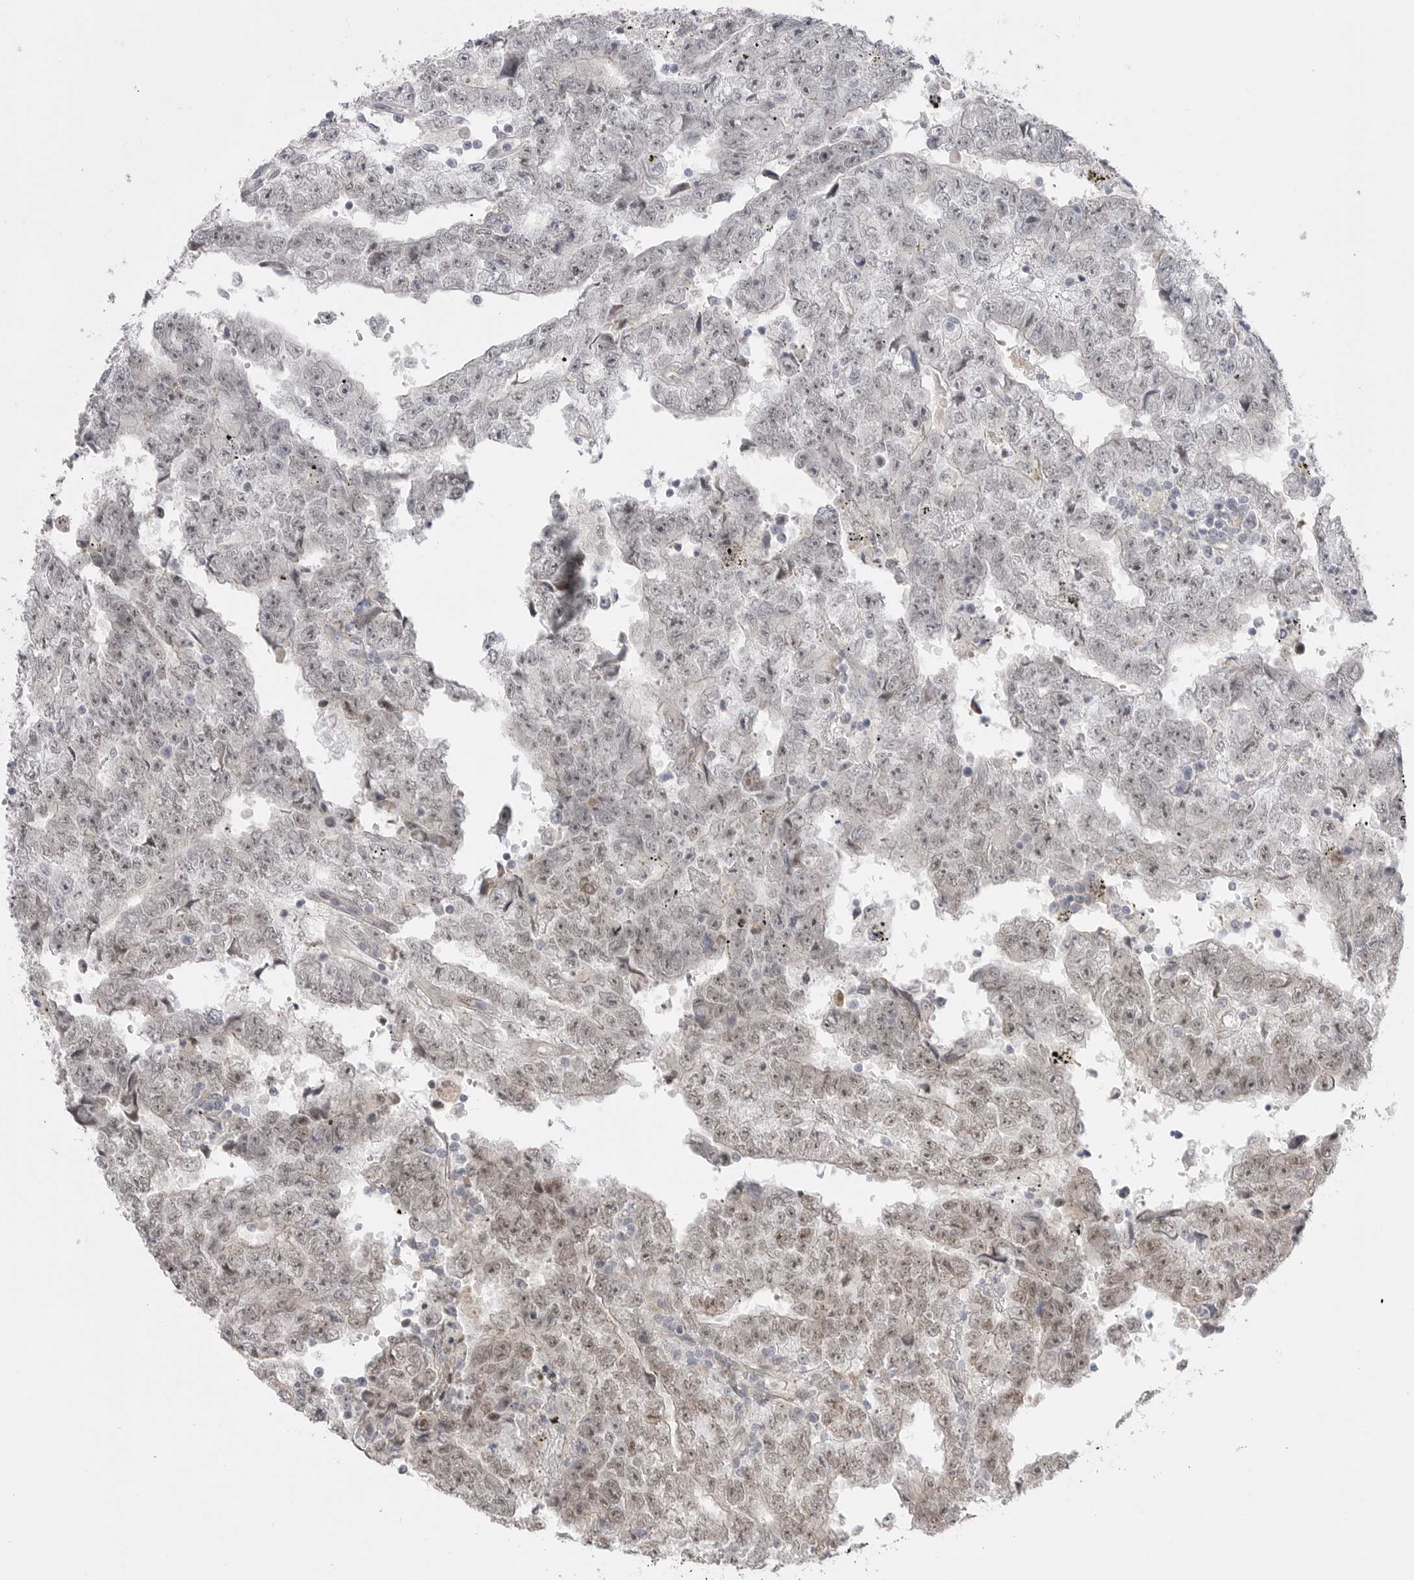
{"staining": {"intensity": "weak", "quantity": "<25%", "location": "nuclear"}, "tissue": "testis cancer", "cell_type": "Tumor cells", "image_type": "cancer", "snomed": [{"axis": "morphology", "description": "Carcinoma, Embryonal, NOS"}, {"axis": "topography", "description": "Testis"}], "caption": "Tumor cells show no significant positivity in testis embryonal carcinoma.", "gene": "GGT6", "patient": {"sex": "male", "age": 25}}